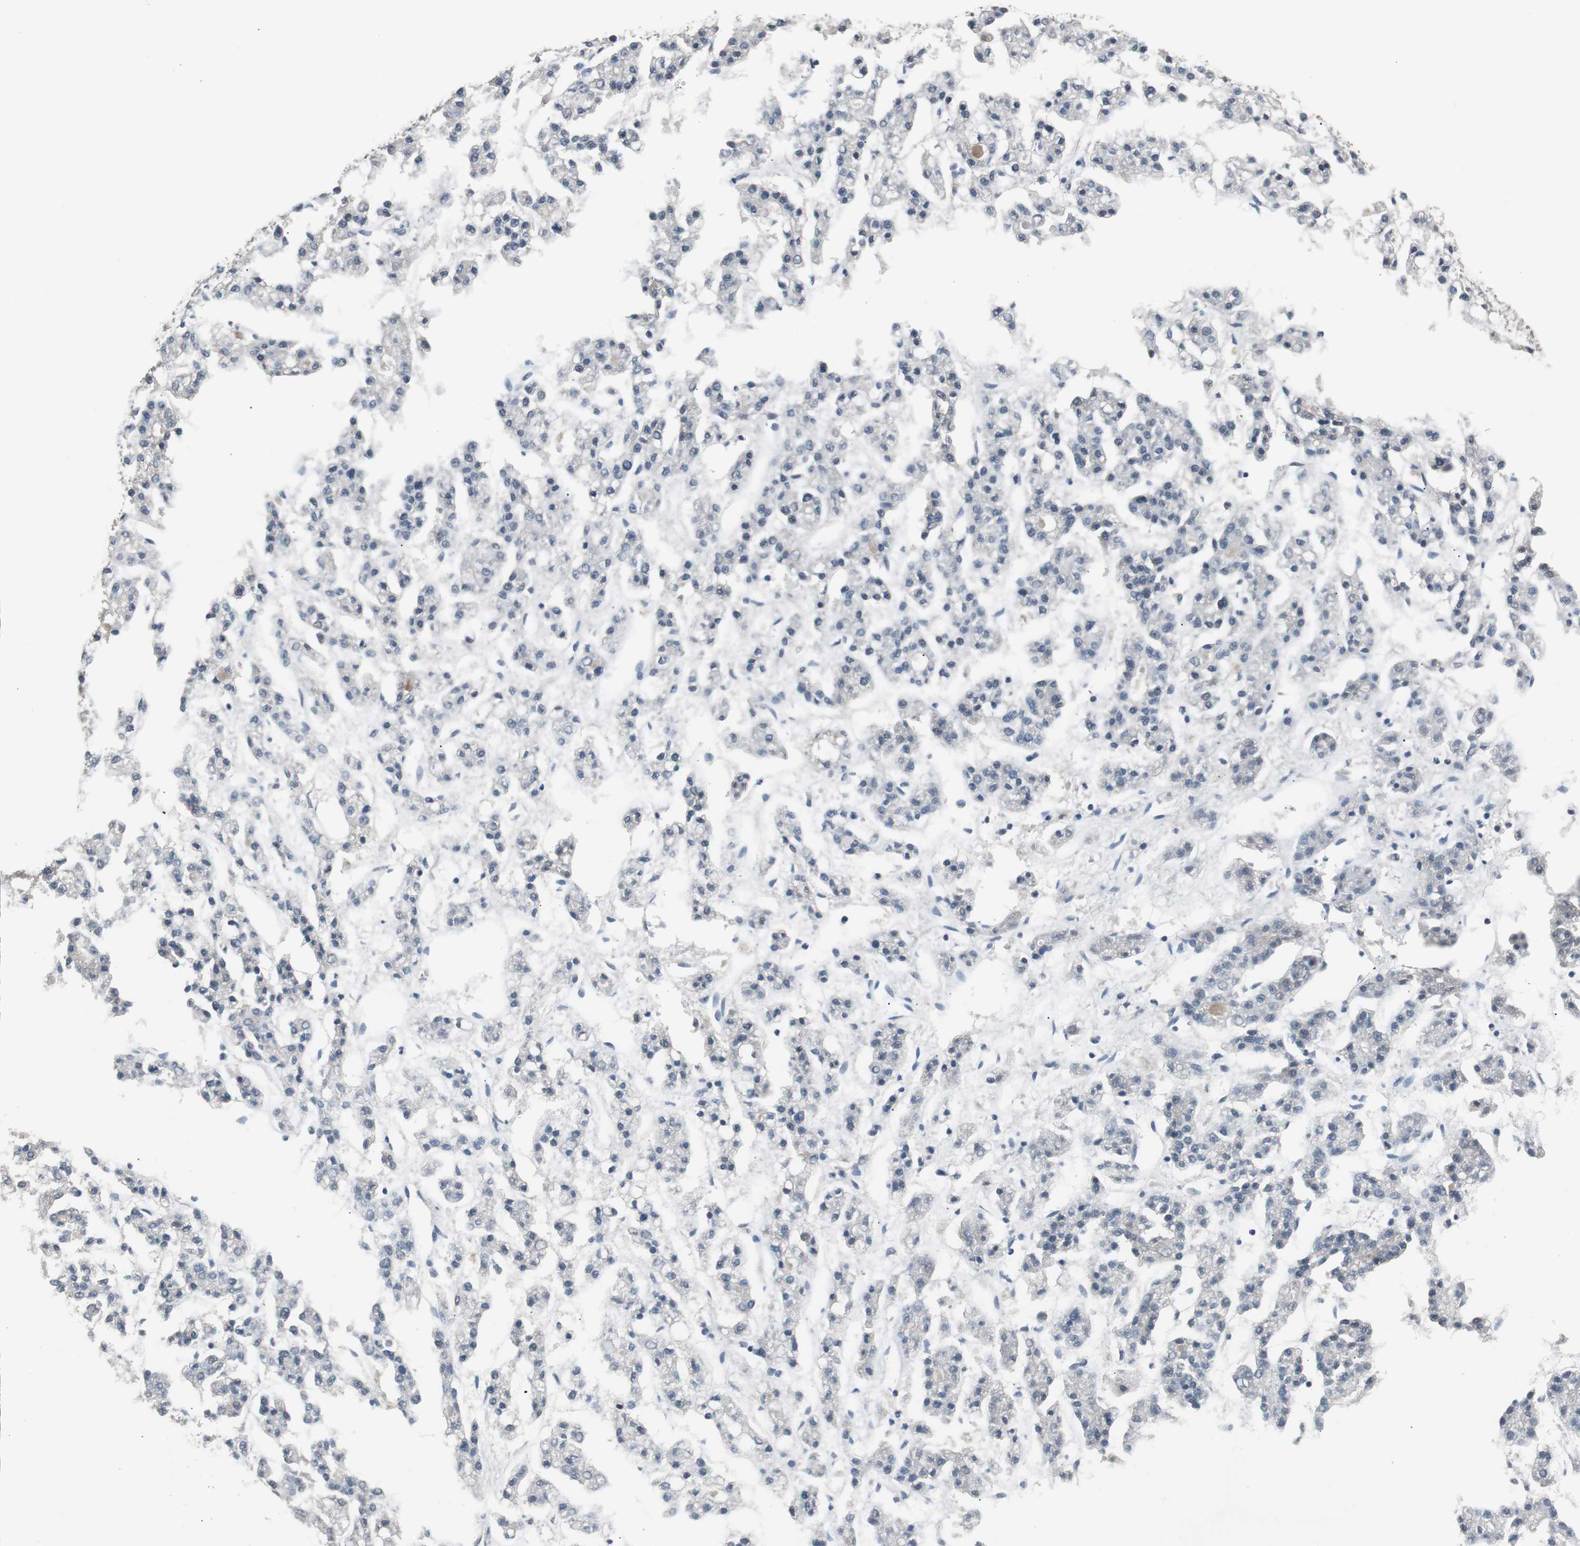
{"staining": {"intensity": "negative", "quantity": "none", "location": "none"}, "tissue": "liver cancer", "cell_type": "Tumor cells", "image_type": "cancer", "snomed": [{"axis": "morphology", "description": "Carcinoma, Hepatocellular, NOS"}, {"axis": "topography", "description": "Liver"}], "caption": "High magnification brightfield microscopy of liver cancer (hepatocellular carcinoma) stained with DAB (brown) and counterstained with hematoxylin (blue): tumor cells show no significant expression.", "gene": "ZMPSTE24", "patient": {"sex": "male", "age": 70}}